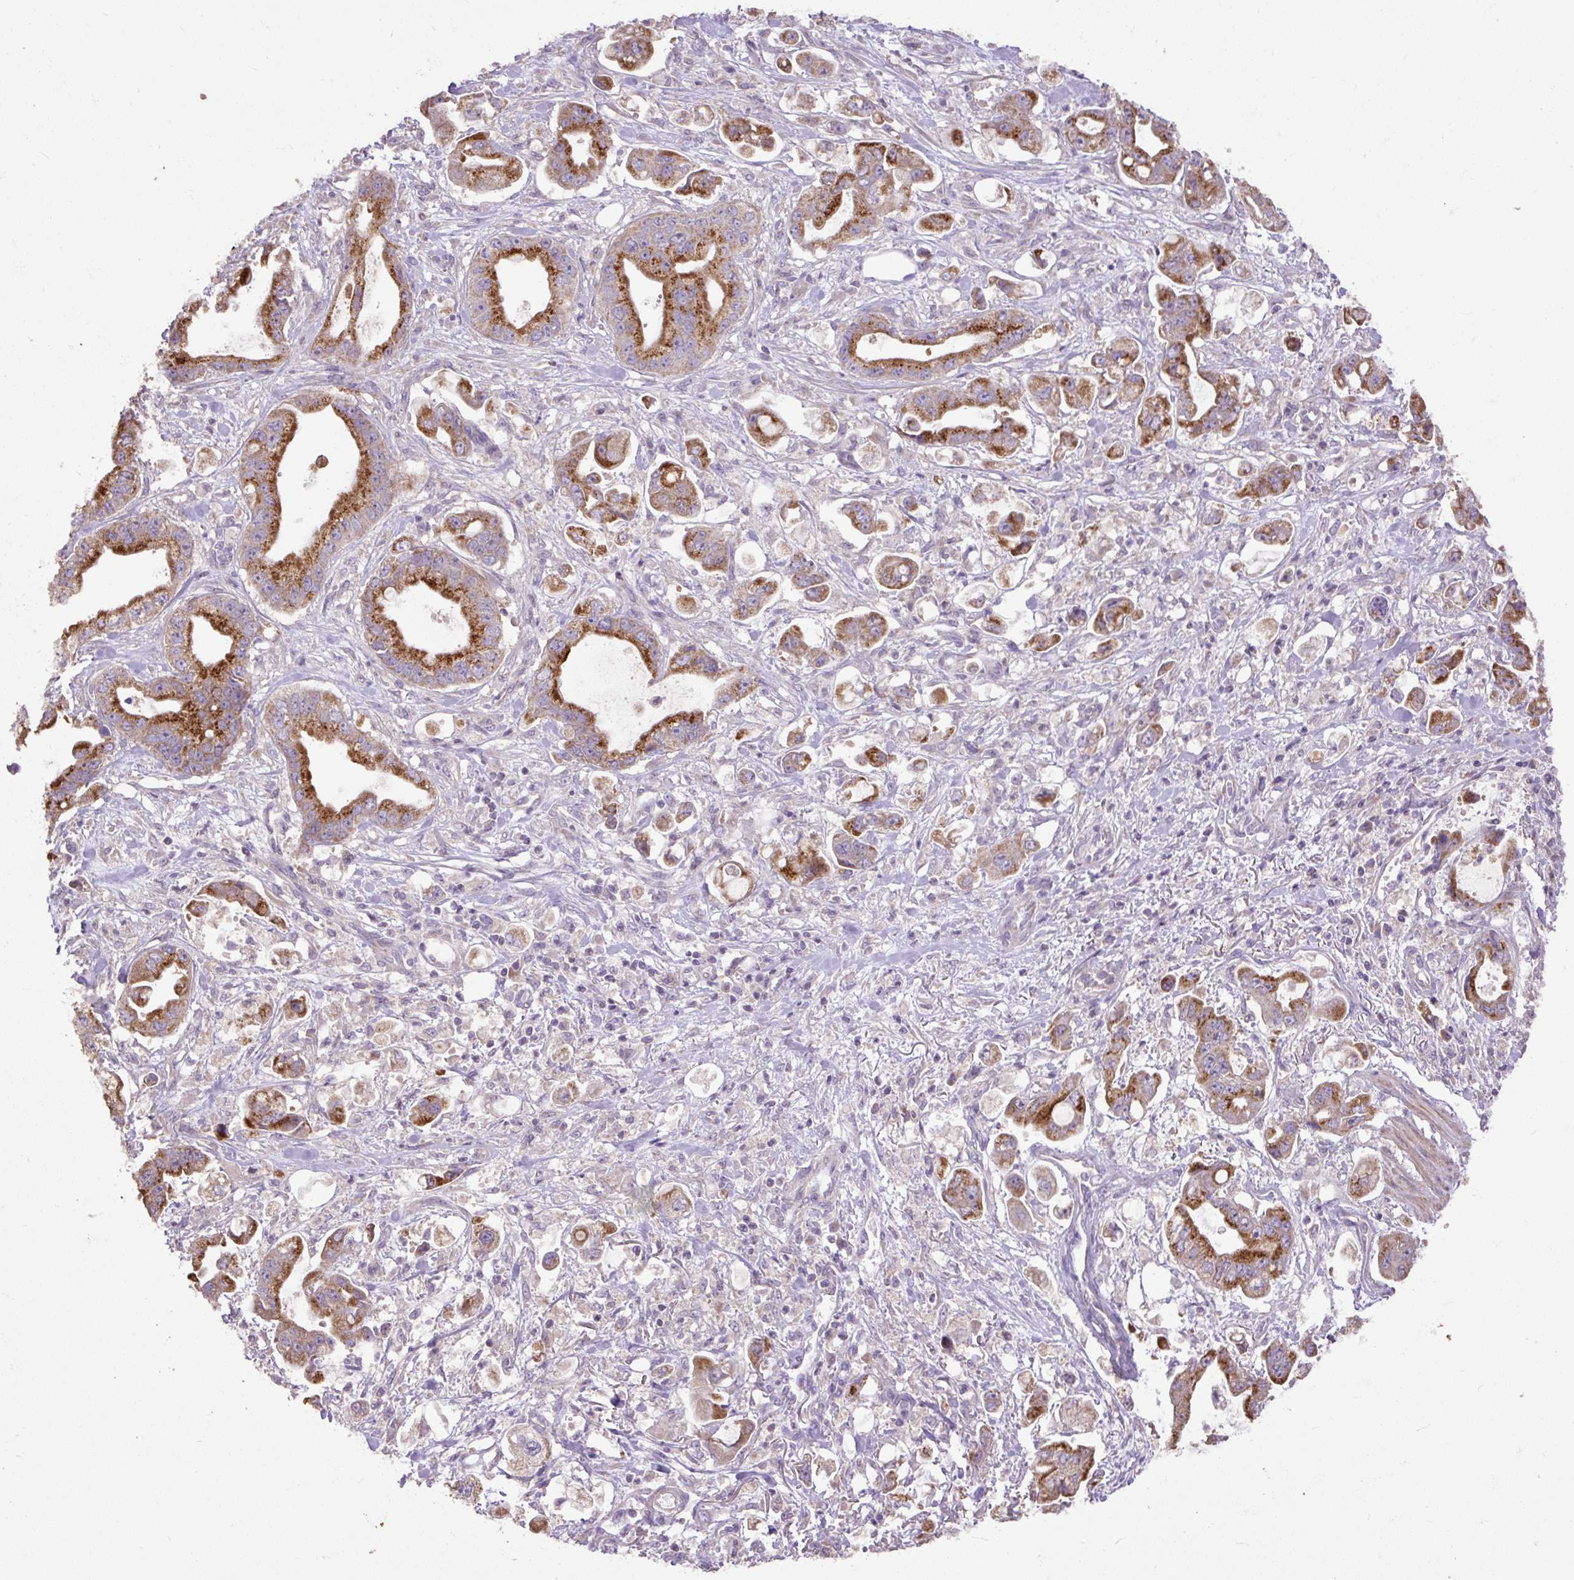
{"staining": {"intensity": "strong", "quantity": ">75%", "location": "cytoplasmic/membranous"}, "tissue": "stomach cancer", "cell_type": "Tumor cells", "image_type": "cancer", "snomed": [{"axis": "morphology", "description": "Adenocarcinoma, NOS"}, {"axis": "topography", "description": "Stomach"}], "caption": "A micrograph showing strong cytoplasmic/membranous staining in approximately >75% of tumor cells in stomach adenocarcinoma, as visualized by brown immunohistochemical staining.", "gene": "ABR", "patient": {"sex": "male", "age": 62}}